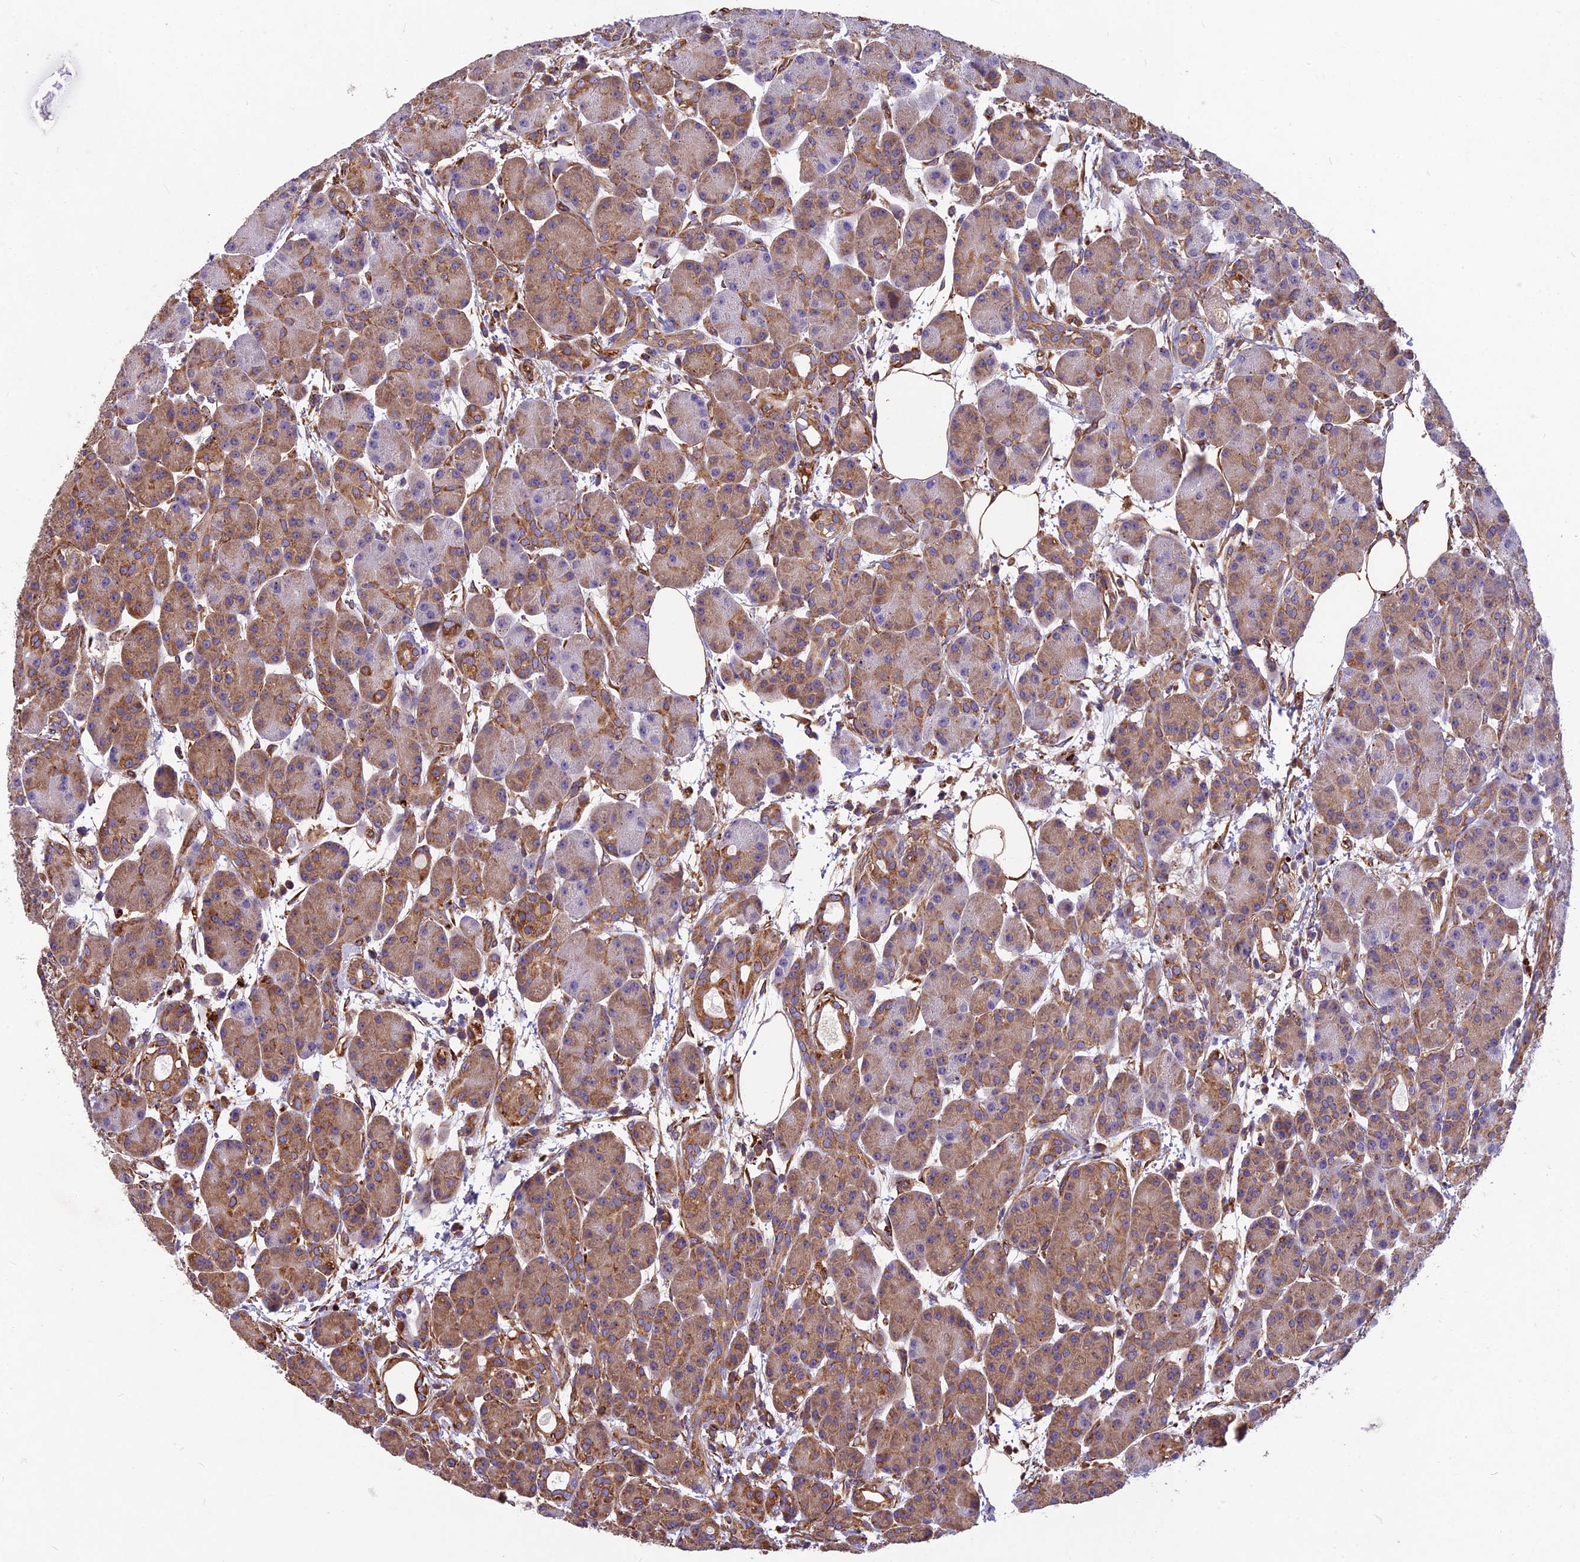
{"staining": {"intensity": "moderate", "quantity": ">75%", "location": "cytoplasmic/membranous"}, "tissue": "pancreas", "cell_type": "Exocrine glandular cells", "image_type": "normal", "snomed": [{"axis": "morphology", "description": "Normal tissue, NOS"}, {"axis": "topography", "description": "Pancreas"}], "caption": "Pancreas was stained to show a protein in brown. There is medium levels of moderate cytoplasmic/membranous staining in about >75% of exocrine glandular cells. (DAB (3,3'-diaminobenzidine) IHC with brightfield microscopy, high magnification).", "gene": "SPDL1", "patient": {"sex": "male", "age": 63}}